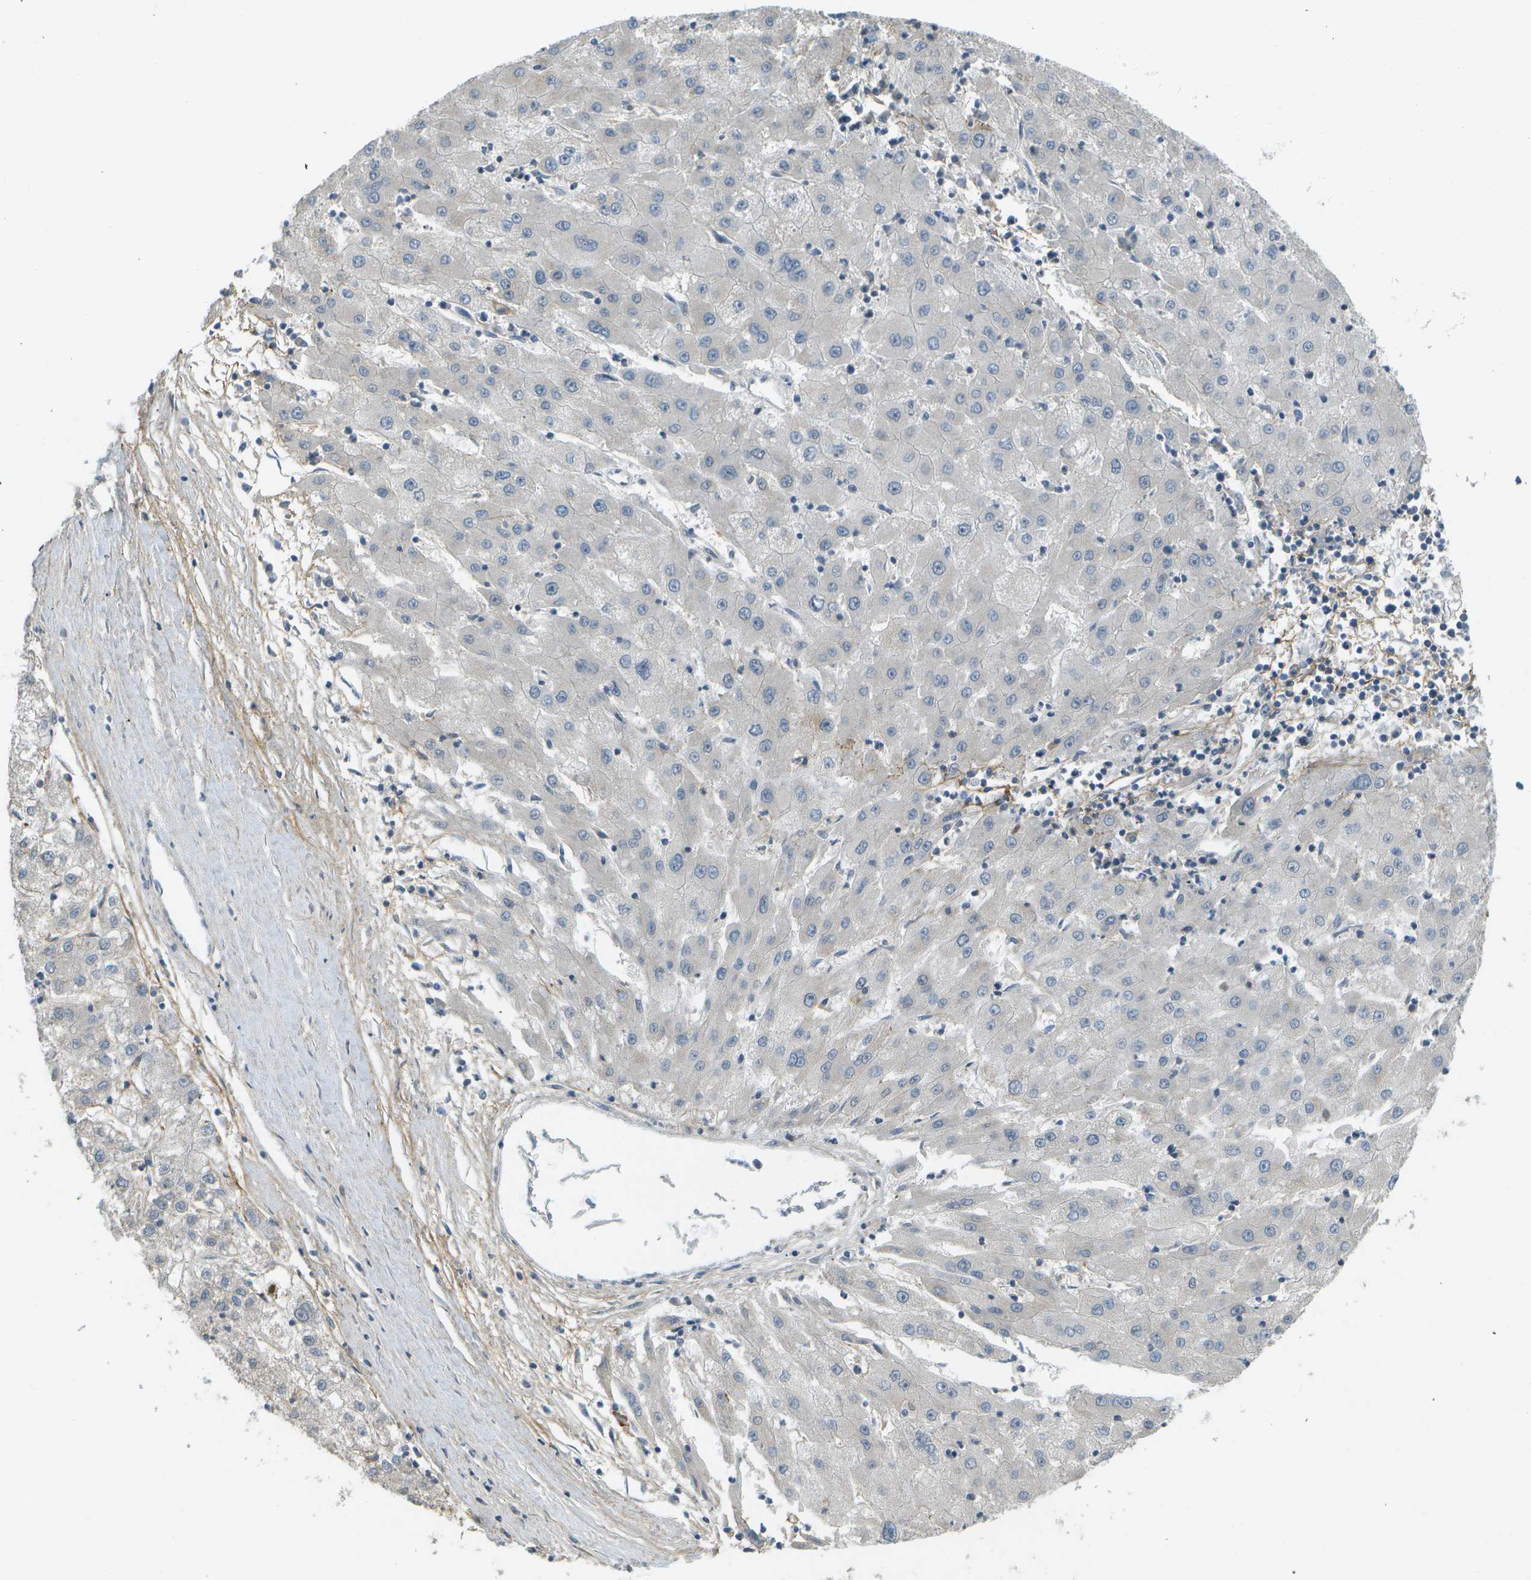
{"staining": {"intensity": "negative", "quantity": "none", "location": "none"}, "tissue": "liver cancer", "cell_type": "Tumor cells", "image_type": "cancer", "snomed": [{"axis": "morphology", "description": "Carcinoma, Hepatocellular, NOS"}, {"axis": "topography", "description": "Liver"}], "caption": "The micrograph exhibits no staining of tumor cells in liver hepatocellular carcinoma.", "gene": "WNK2", "patient": {"sex": "male", "age": 72}}